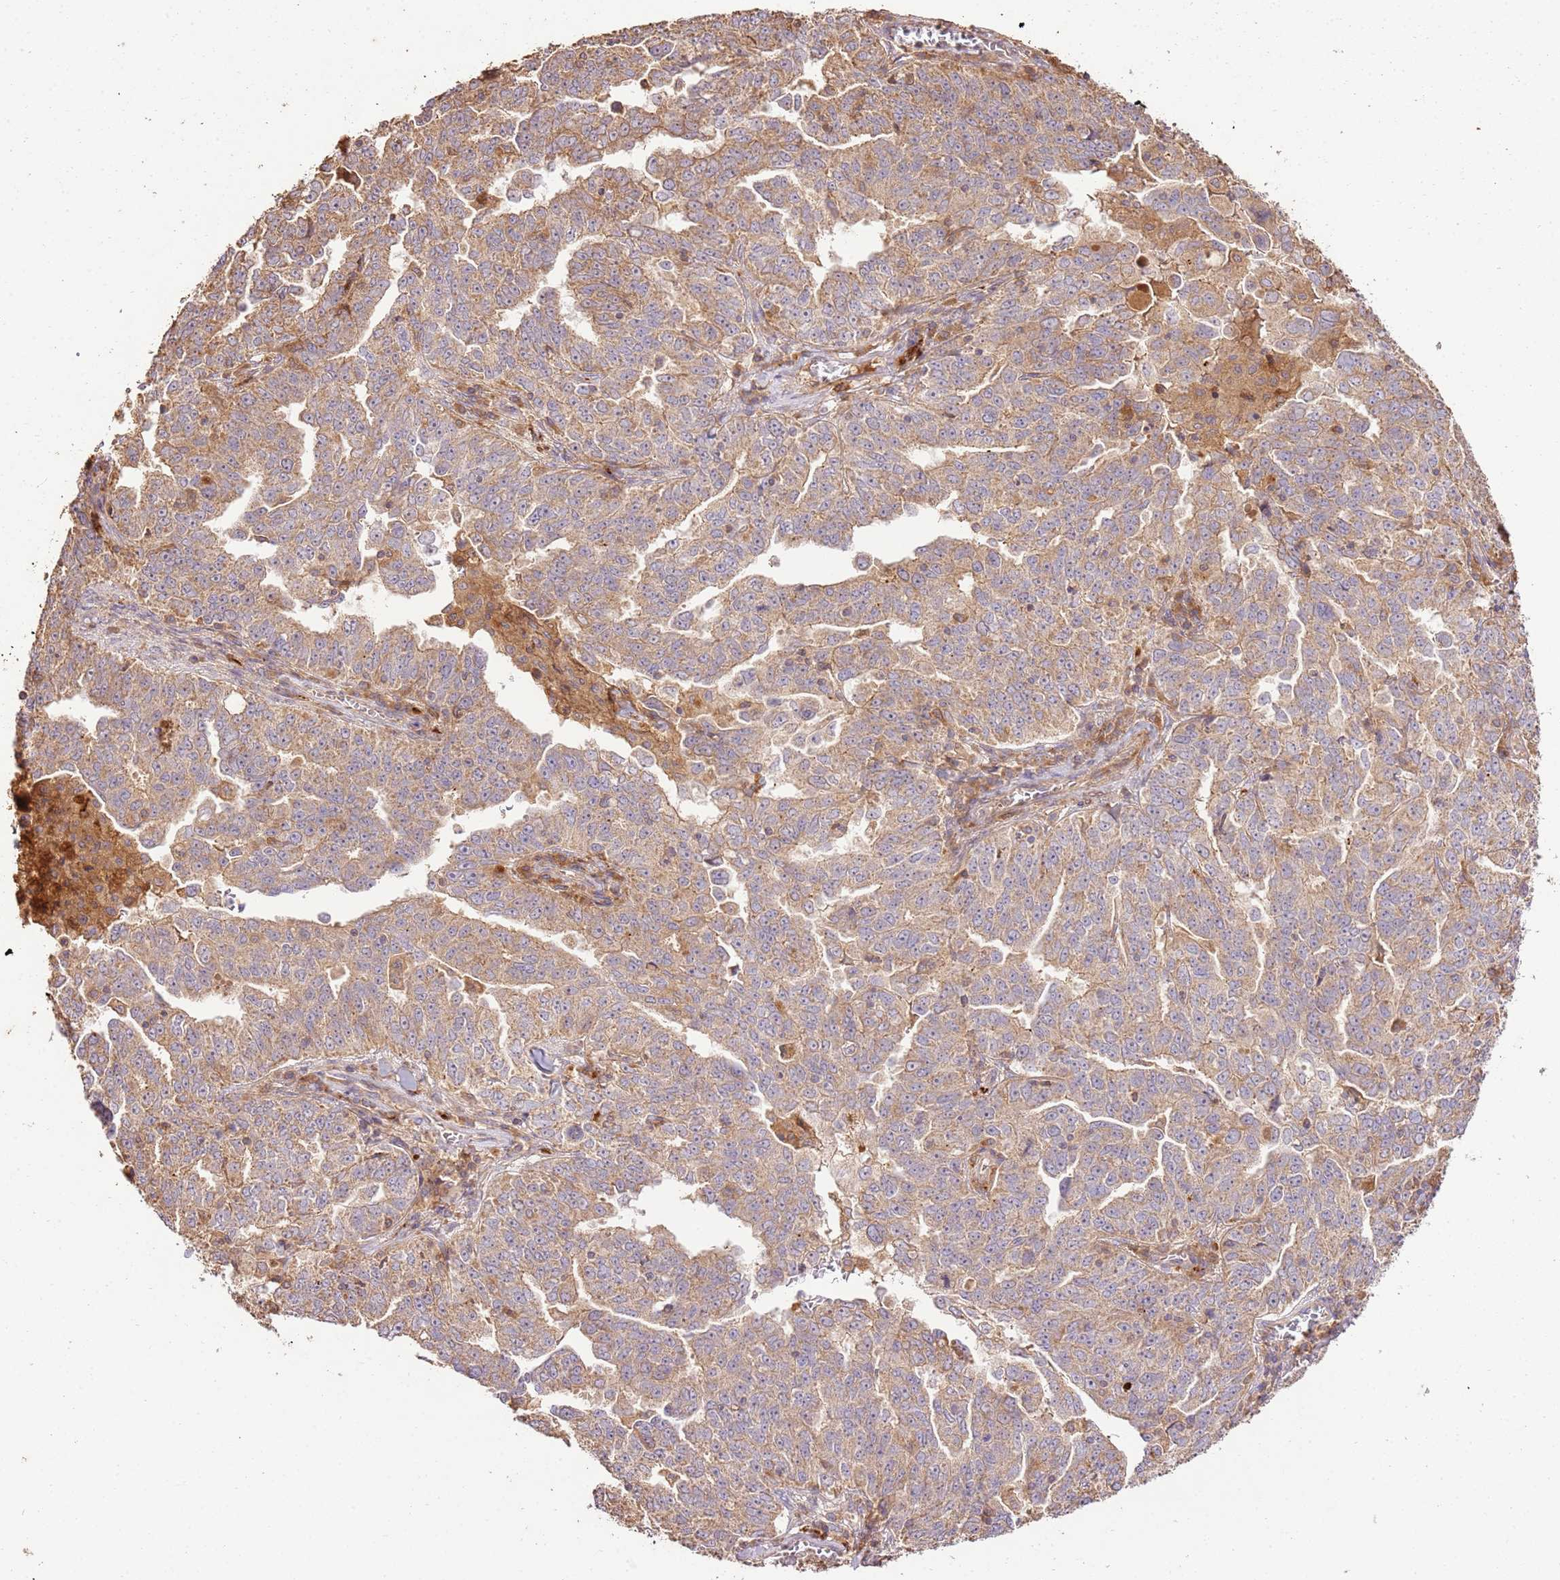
{"staining": {"intensity": "moderate", "quantity": ">75%", "location": "cytoplasmic/membranous"}, "tissue": "ovarian cancer", "cell_type": "Tumor cells", "image_type": "cancer", "snomed": [{"axis": "morphology", "description": "Carcinoma, endometroid"}, {"axis": "topography", "description": "Ovary"}], "caption": "The histopathology image exhibits immunohistochemical staining of ovarian cancer. There is moderate cytoplasmic/membranous positivity is identified in approximately >75% of tumor cells.", "gene": "CEP55", "patient": {"sex": "female", "age": 62}}